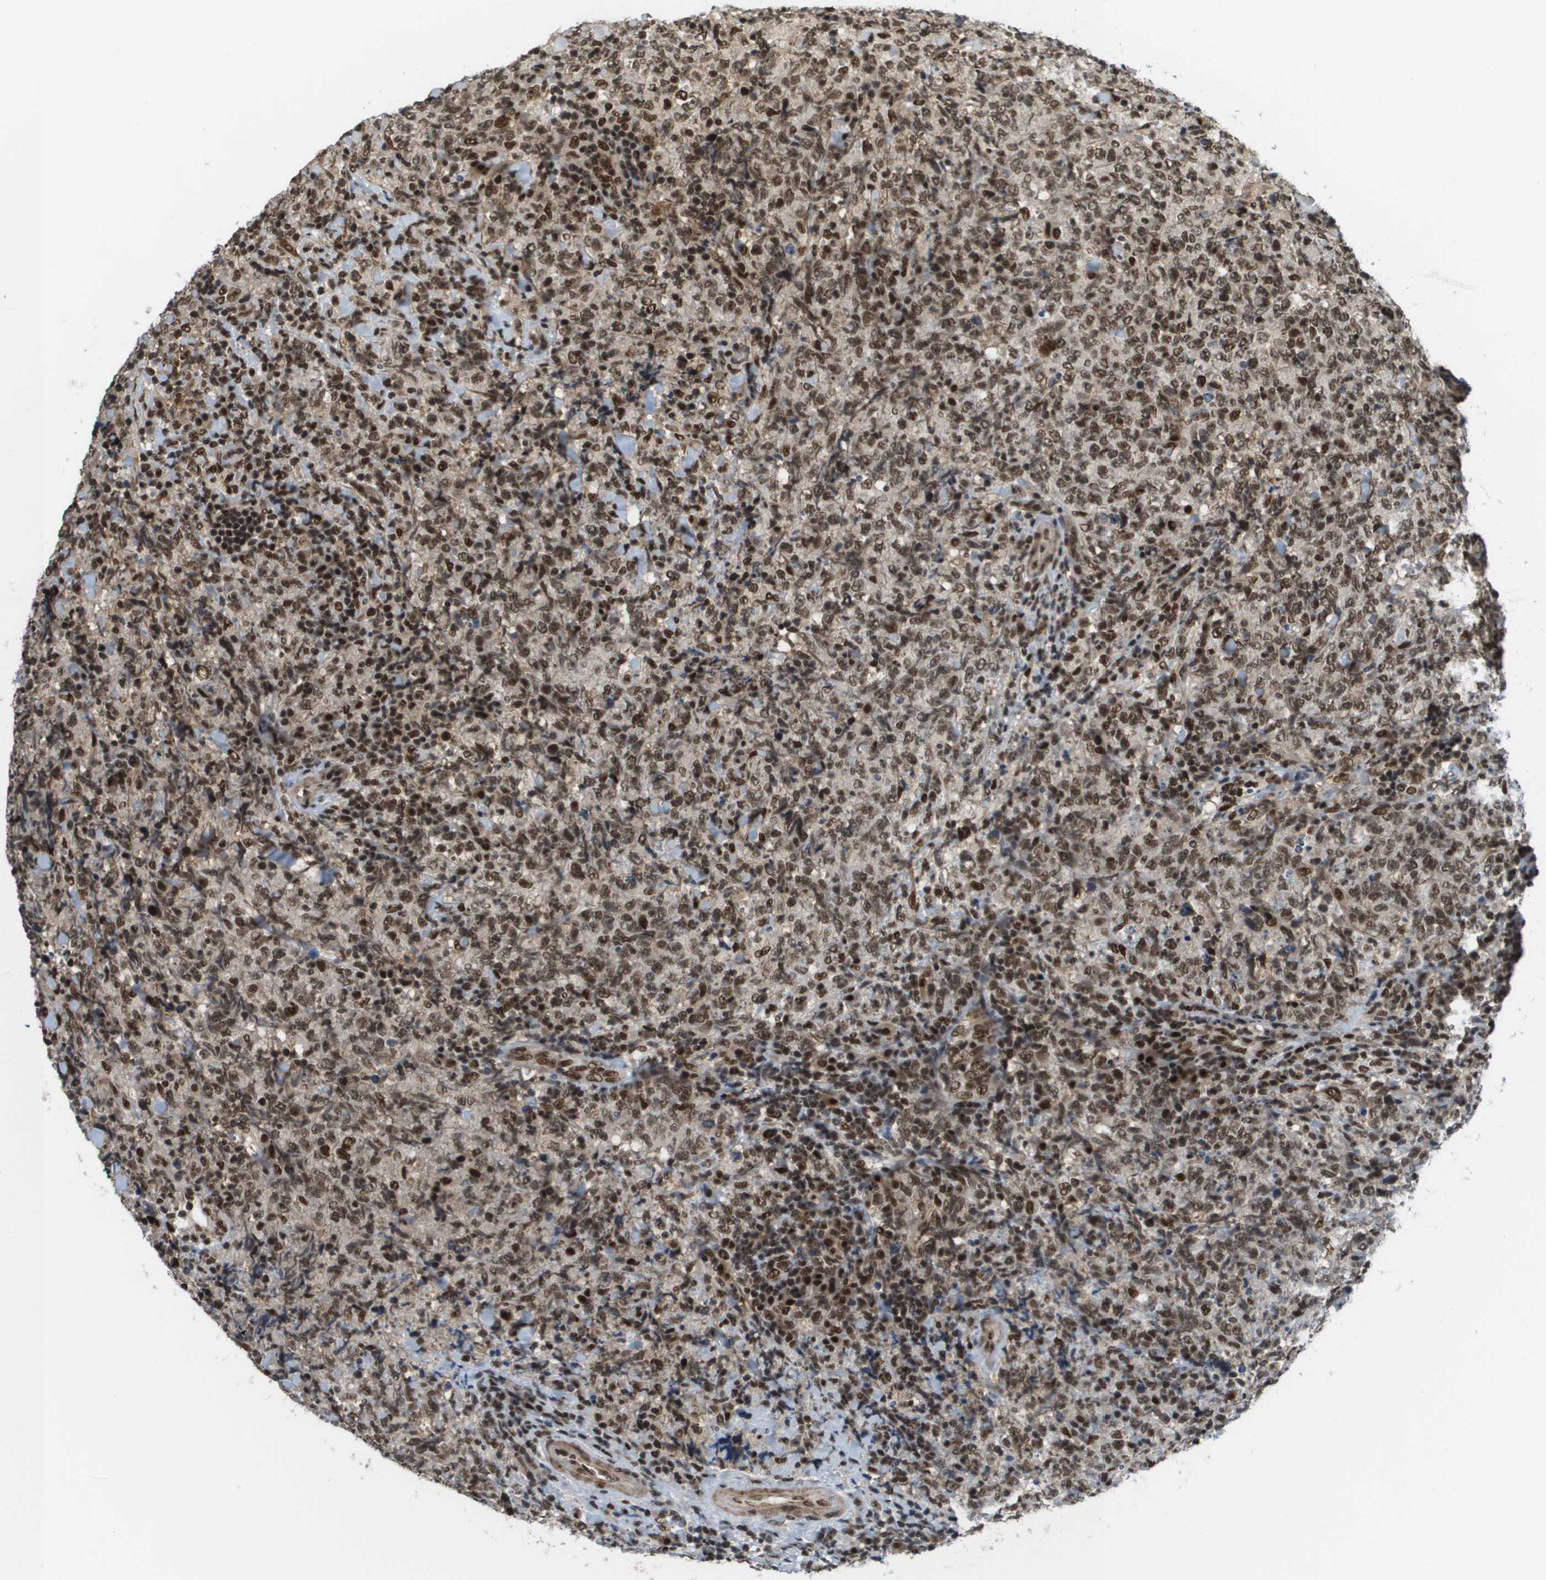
{"staining": {"intensity": "moderate", "quantity": "25%-75%", "location": "nuclear"}, "tissue": "lymphoma", "cell_type": "Tumor cells", "image_type": "cancer", "snomed": [{"axis": "morphology", "description": "Malignant lymphoma, non-Hodgkin's type, High grade"}, {"axis": "topography", "description": "Tonsil"}], "caption": "Lymphoma stained with a brown dye demonstrates moderate nuclear positive positivity in approximately 25%-75% of tumor cells.", "gene": "PRCC", "patient": {"sex": "female", "age": 36}}